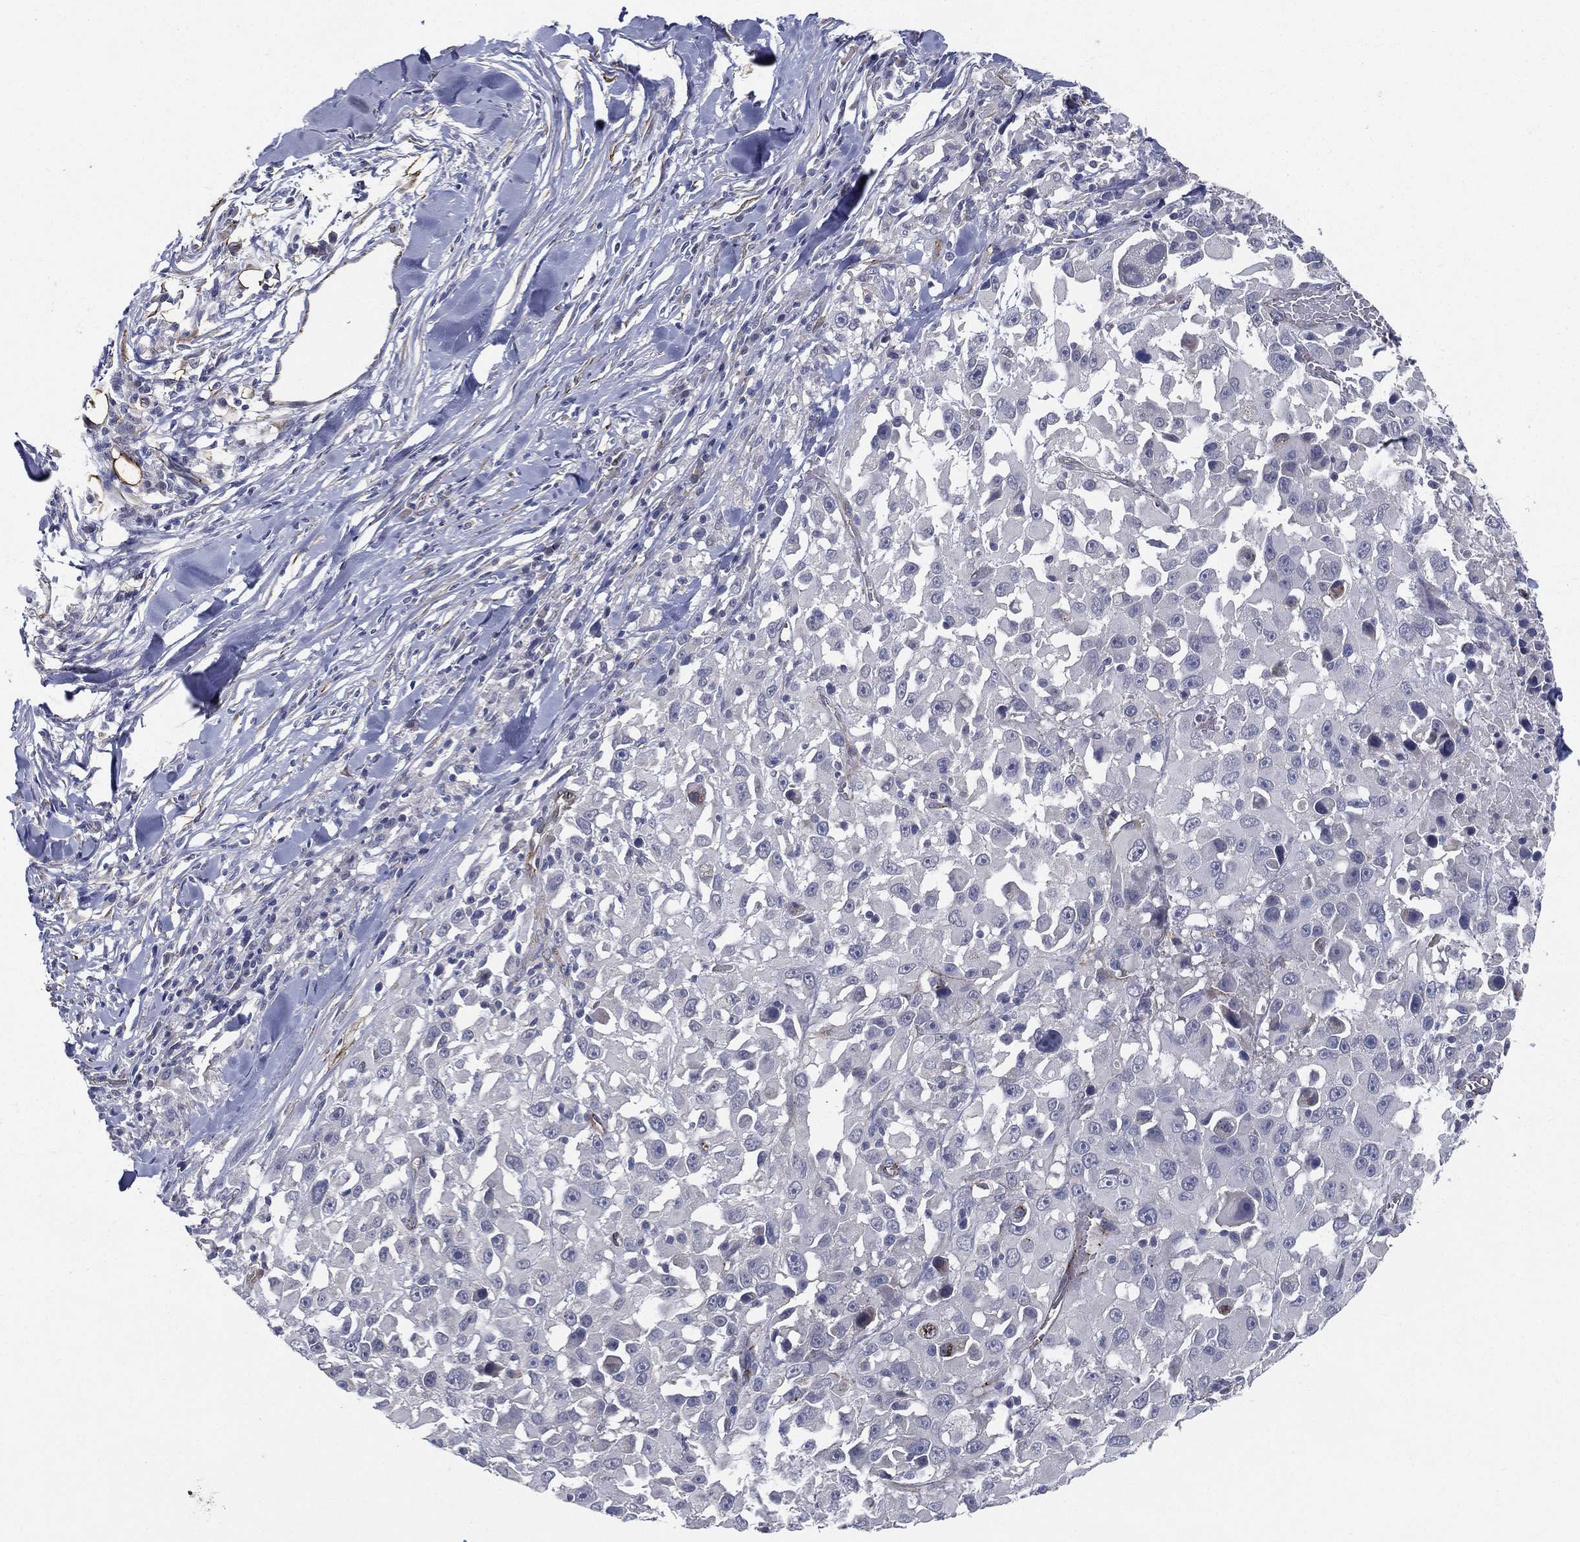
{"staining": {"intensity": "negative", "quantity": "none", "location": "none"}, "tissue": "melanoma", "cell_type": "Tumor cells", "image_type": "cancer", "snomed": [{"axis": "morphology", "description": "Malignant melanoma, Metastatic site"}, {"axis": "topography", "description": "Lymph node"}], "caption": "DAB immunohistochemical staining of human malignant melanoma (metastatic site) displays no significant expression in tumor cells.", "gene": "LRRC56", "patient": {"sex": "male", "age": 50}}